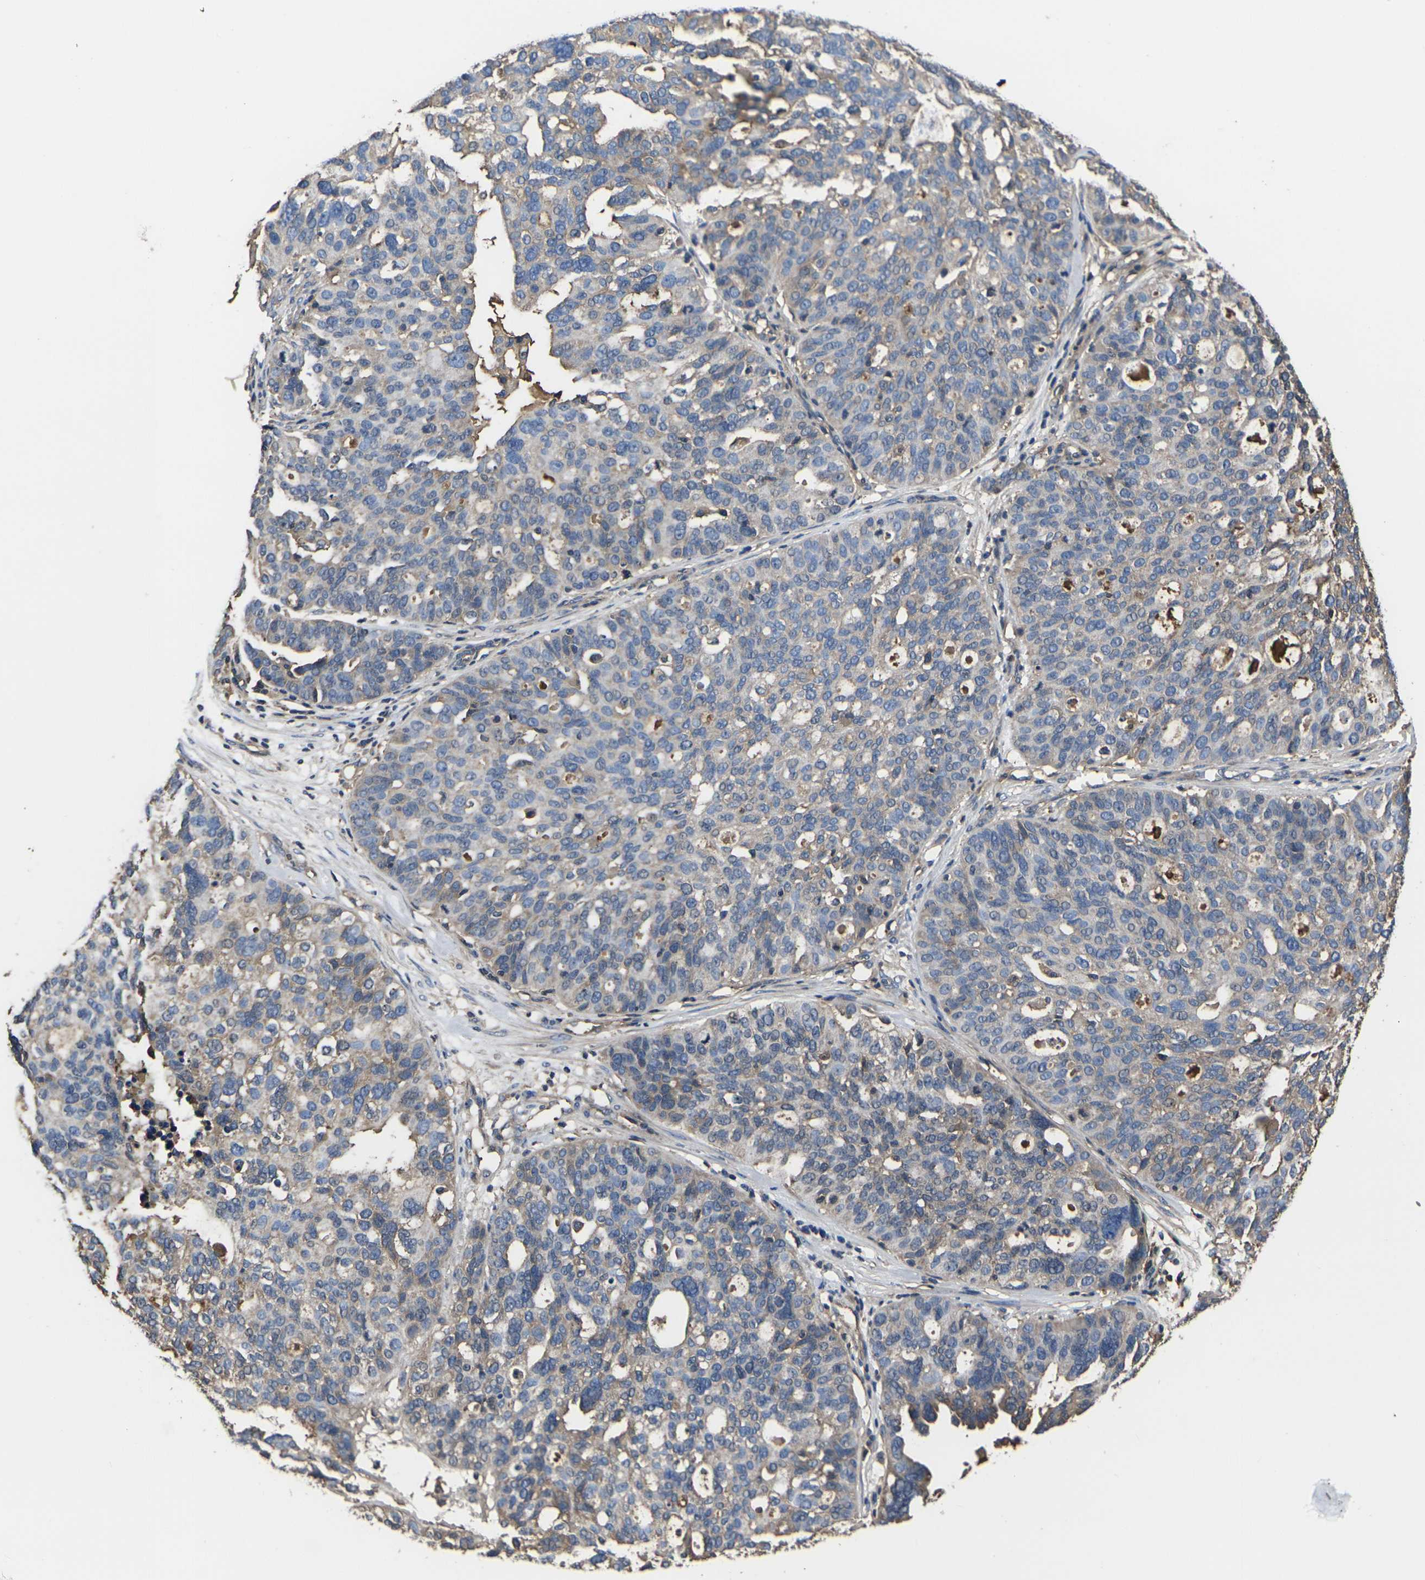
{"staining": {"intensity": "weak", "quantity": "25%-75%", "location": "cytoplasmic/membranous"}, "tissue": "ovarian cancer", "cell_type": "Tumor cells", "image_type": "cancer", "snomed": [{"axis": "morphology", "description": "Cystadenocarcinoma, serous, NOS"}, {"axis": "topography", "description": "Ovary"}], "caption": "An image showing weak cytoplasmic/membranous positivity in approximately 25%-75% of tumor cells in ovarian cancer, as visualized by brown immunohistochemical staining.", "gene": "HSPG2", "patient": {"sex": "female", "age": 59}}